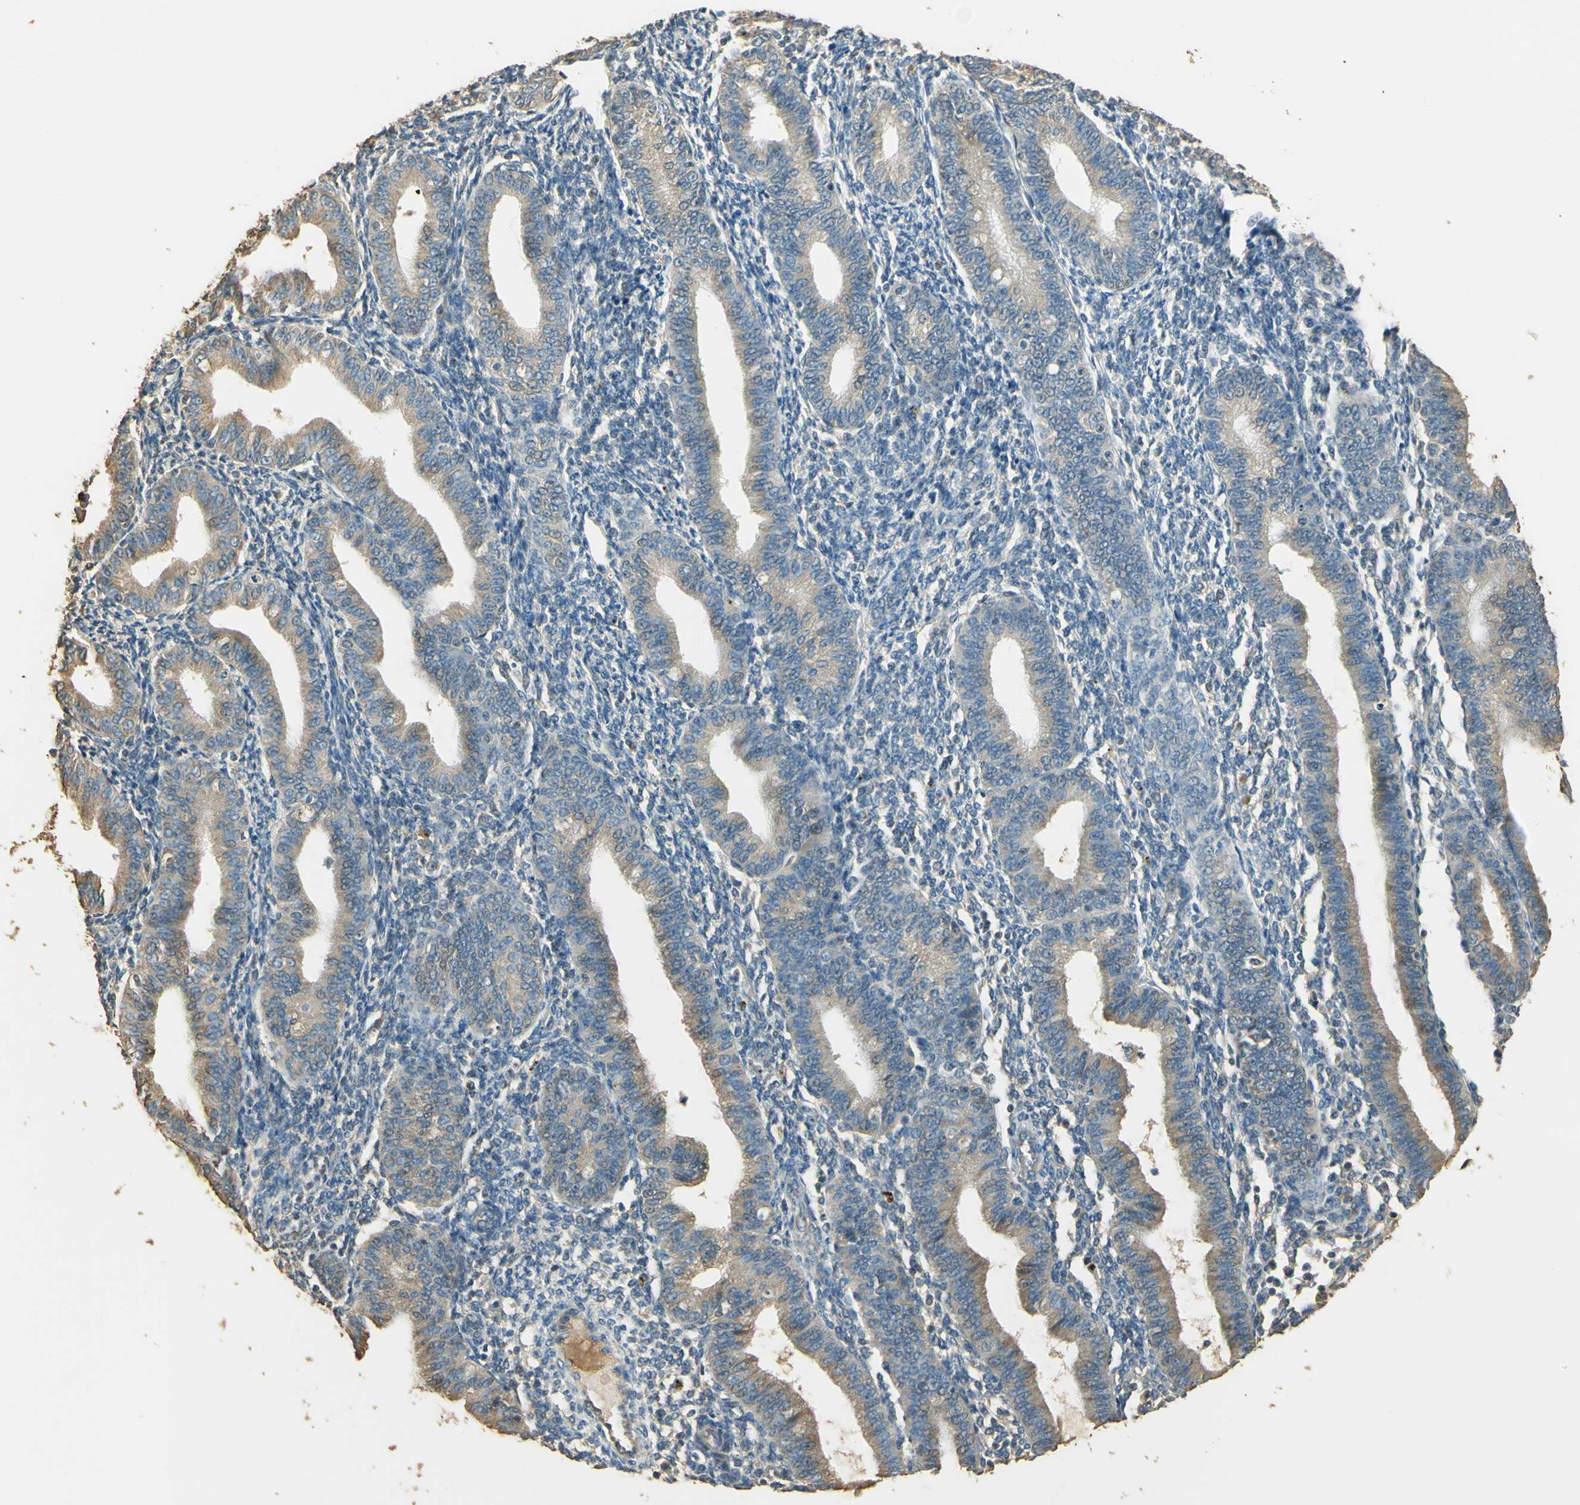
{"staining": {"intensity": "weak", "quantity": "25%-75%", "location": "cytoplasmic/membranous"}, "tissue": "endometrium", "cell_type": "Cells in endometrial stroma", "image_type": "normal", "snomed": [{"axis": "morphology", "description": "Normal tissue, NOS"}, {"axis": "topography", "description": "Endometrium"}], "caption": "This image displays immunohistochemistry staining of benign endometrium, with low weak cytoplasmic/membranous positivity in approximately 25%-75% of cells in endometrial stroma.", "gene": "UXS1", "patient": {"sex": "female", "age": 61}}